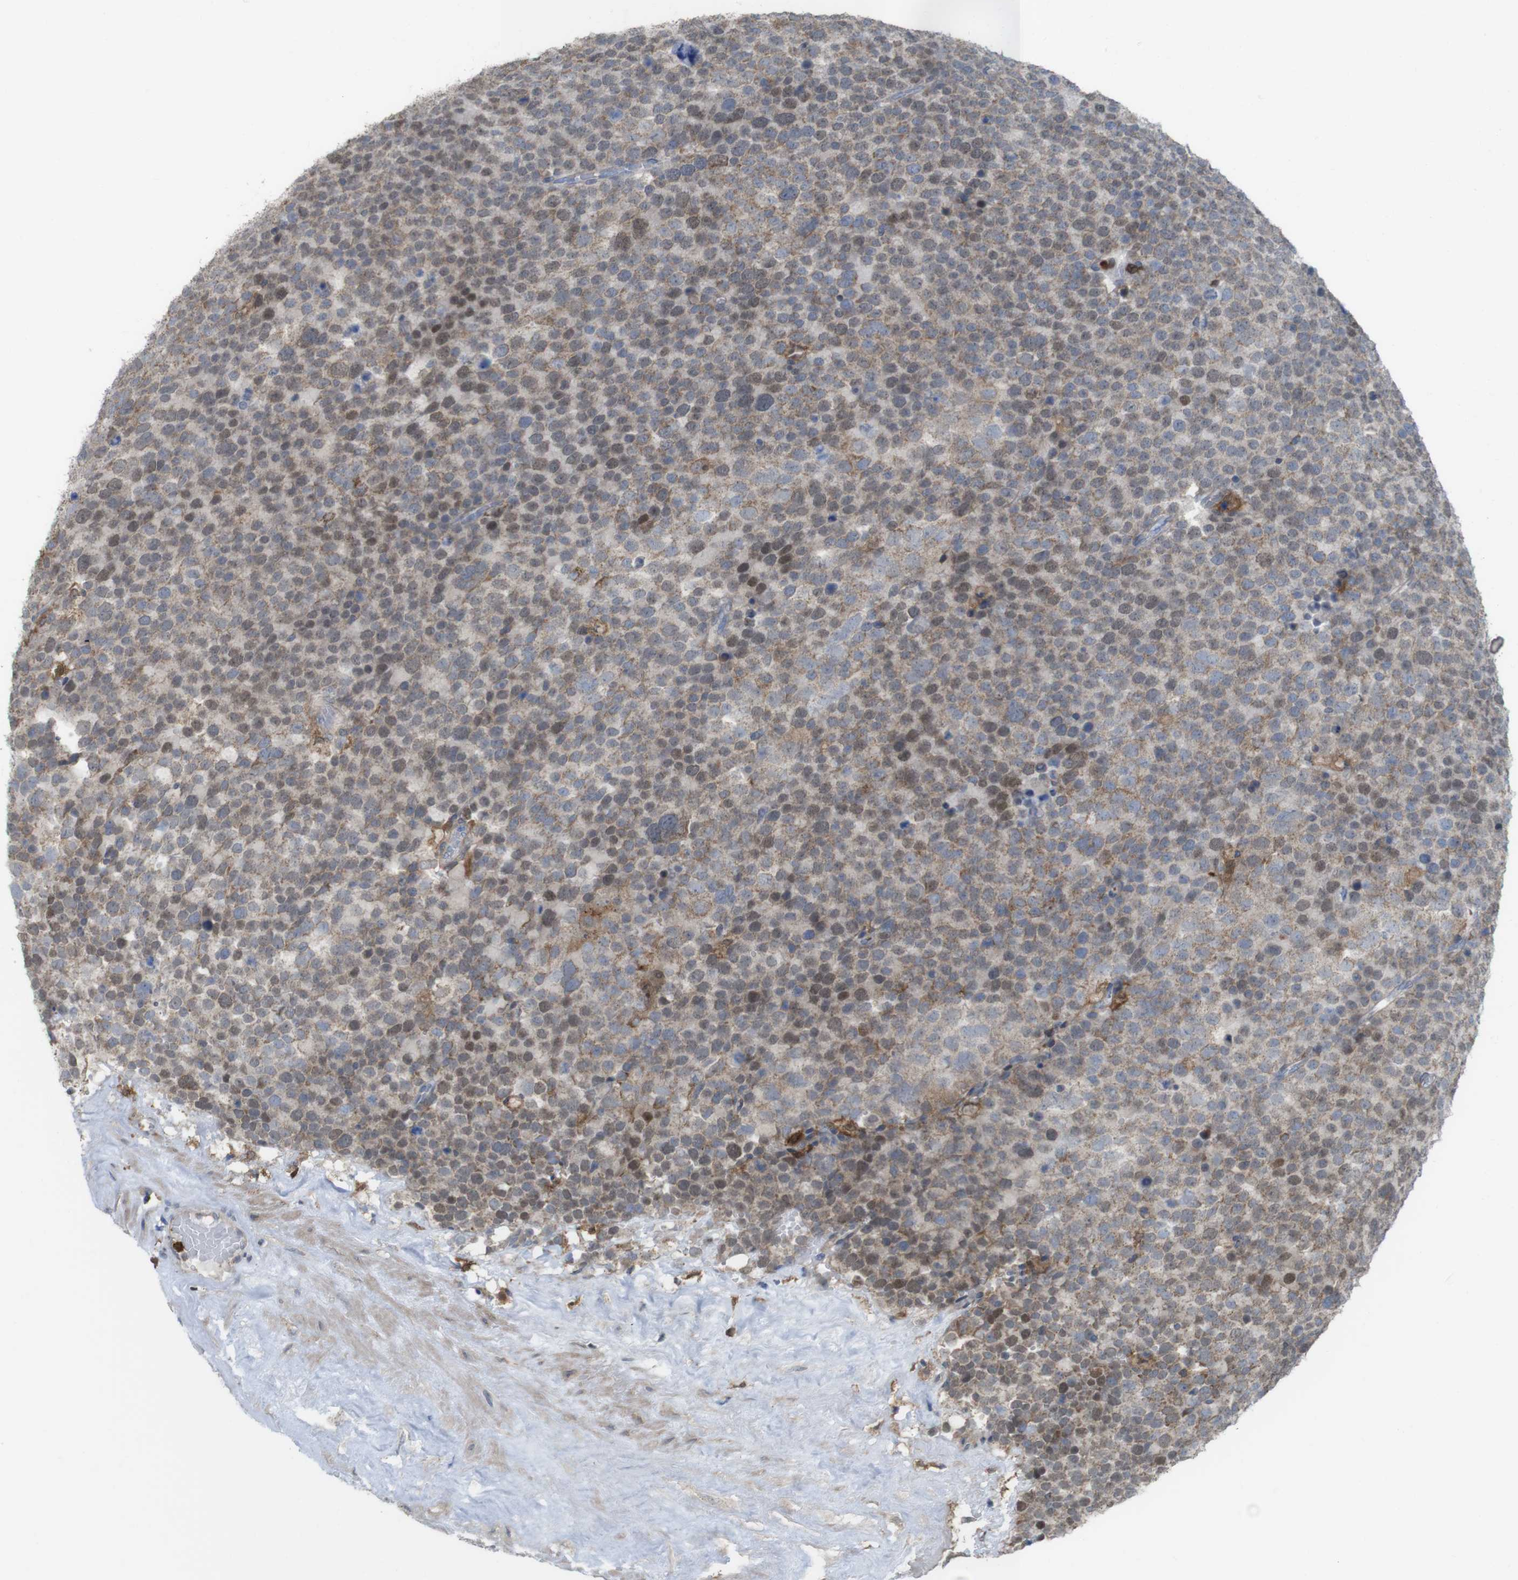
{"staining": {"intensity": "weak", "quantity": ">75%", "location": "cytoplasmic/membranous,nuclear"}, "tissue": "testis cancer", "cell_type": "Tumor cells", "image_type": "cancer", "snomed": [{"axis": "morphology", "description": "Seminoma, NOS"}, {"axis": "topography", "description": "Testis"}], "caption": "Immunohistochemical staining of testis seminoma demonstrates low levels of weak cytoplasmic/membranous and nuclear staining in approximately >75% of tumor cells. (DAB IHC, brown staining for protein, blue staining for nuclei).", "gene": "PRKCD", "patient": {"sex": "male", "age": 71}}